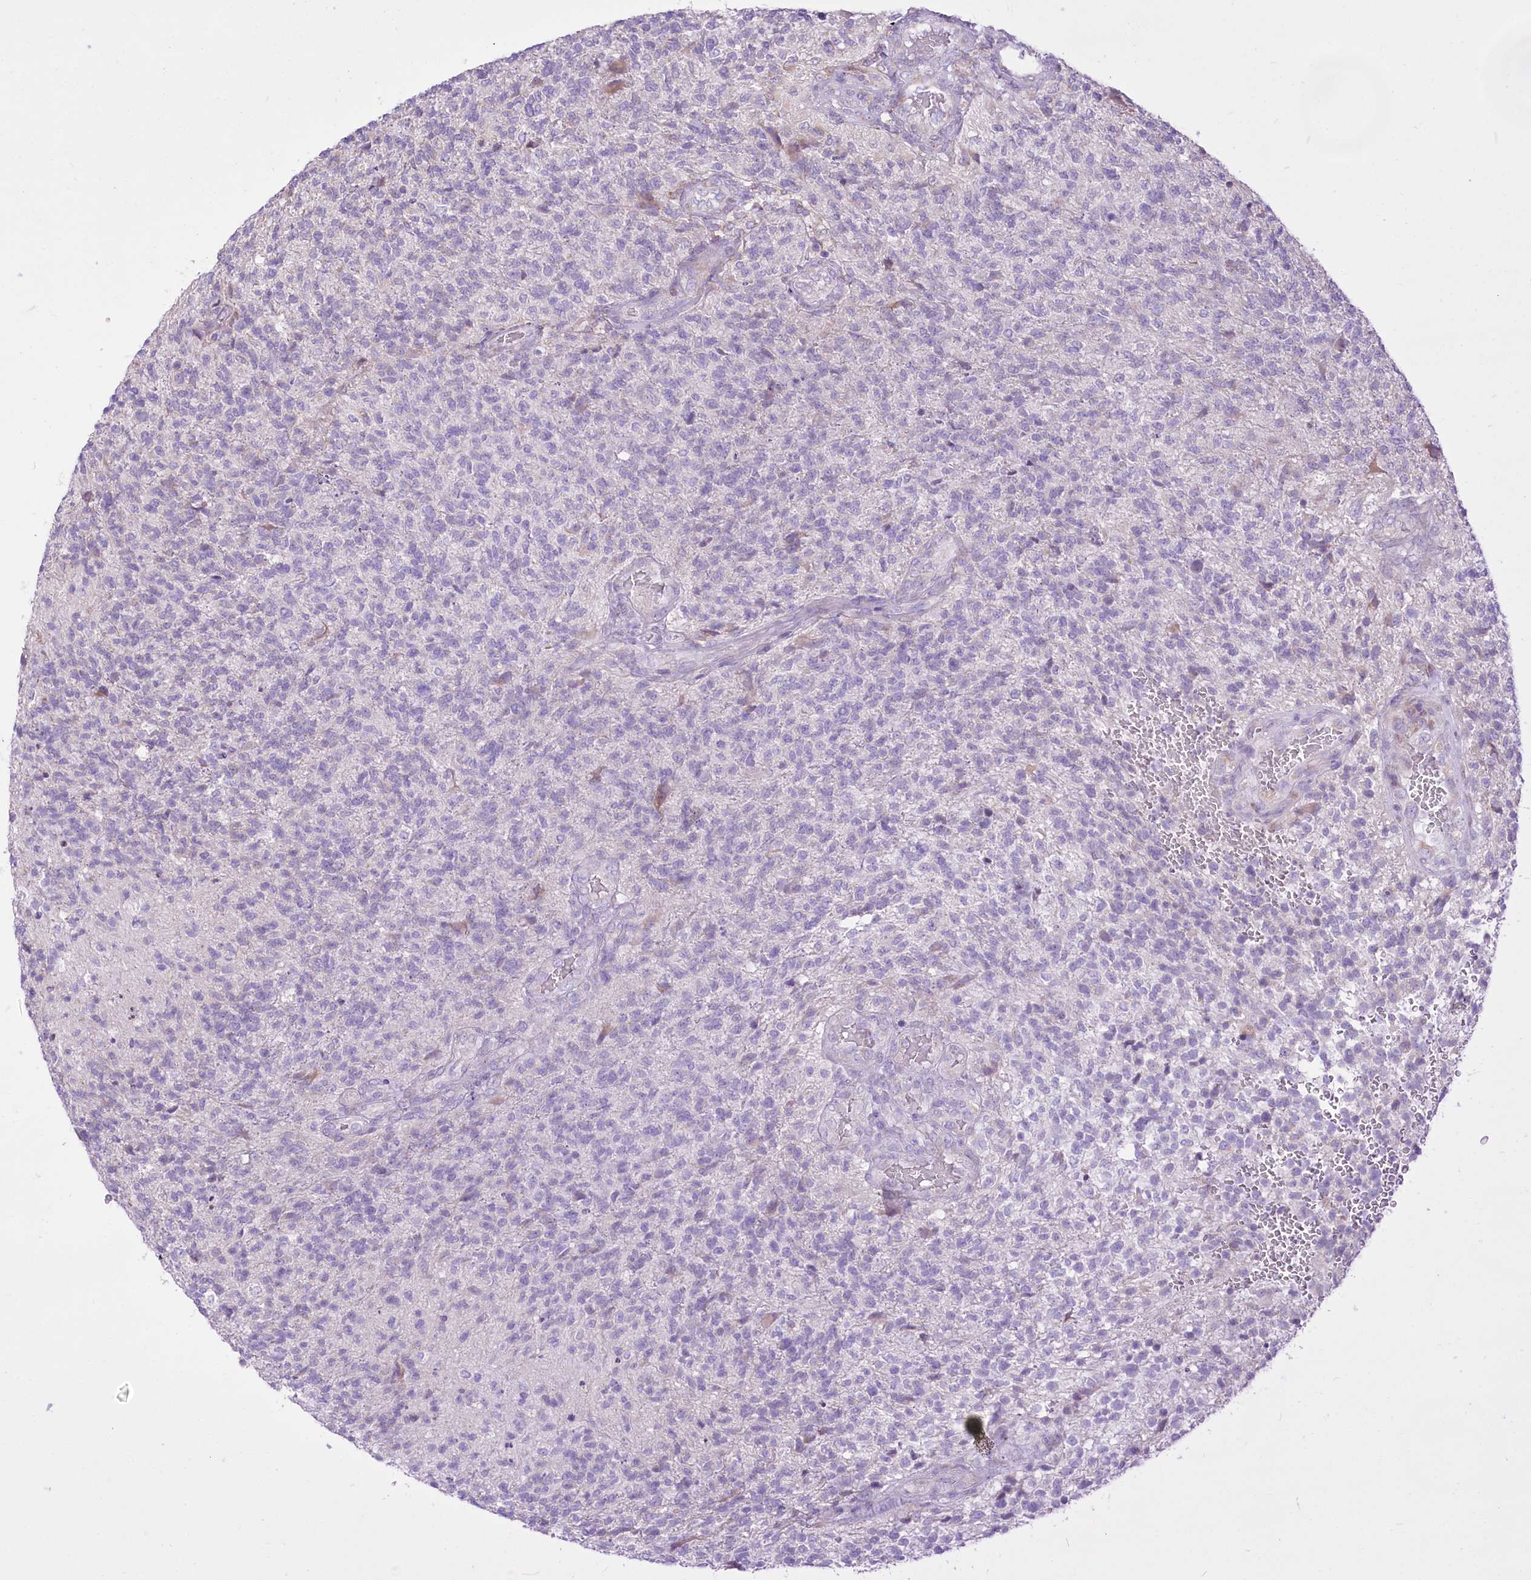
{"staining": {"intensity": "negative", "quantity": "none", "location": "none"}, "tissue": "glioma", "cell_type": "Tumor cells", "image_type": "cancer", "snomed": [{"axis": "morphology", "description": "Glioma, malignant, High grade"}, {"axis": "topography", "description": "Brain"}], "caption": "The photomicrograph exhibits no significant positivity in tumor cells of glioma.", "gene": "STT3B", "patient": {"sex": "male", "age": 56}}